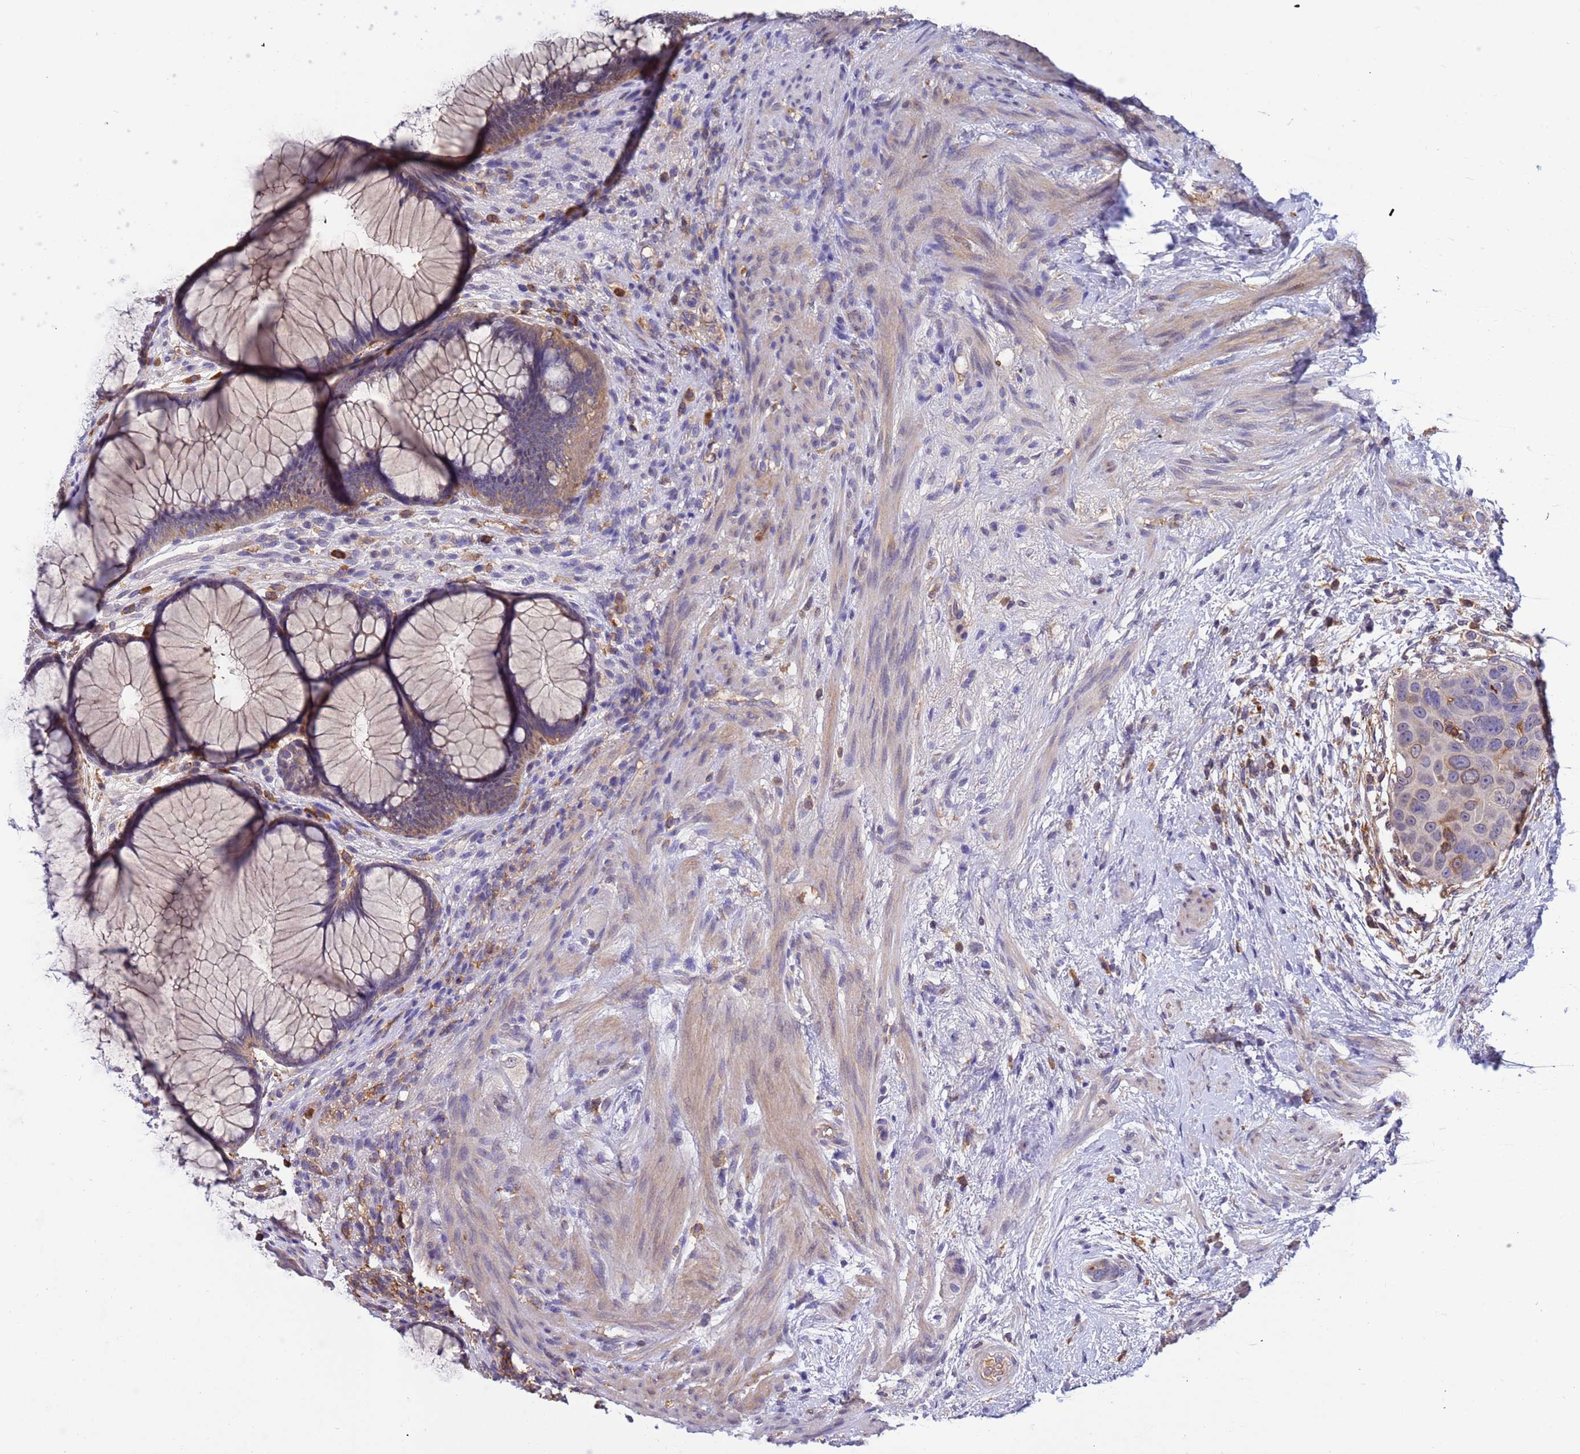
{"staining": {"intensity": "weak", "quantity": "25%-75%", "location": "cytoplasmic/membranous"}, "tissue": "rectum", "cell_type": "Glandular cells", "image_type": "normal", "snomed": [{"axis": "morphology", "description": "Normal tissue, NOS"}, {"axis": "topography", "description": "Rectum"}], "caption": "Weak cytoplasmic/membranous staining is identified in about 25%-75% of glandular cells in benign rectum. Using DAB (3,3'-diaminobenzidine) (brown) and hematoxylin (blue) stains, captured at high magnification using brightfield microscopy.", "gene": "AMPD3", "patient": {"sex": "male", "age": 51}}